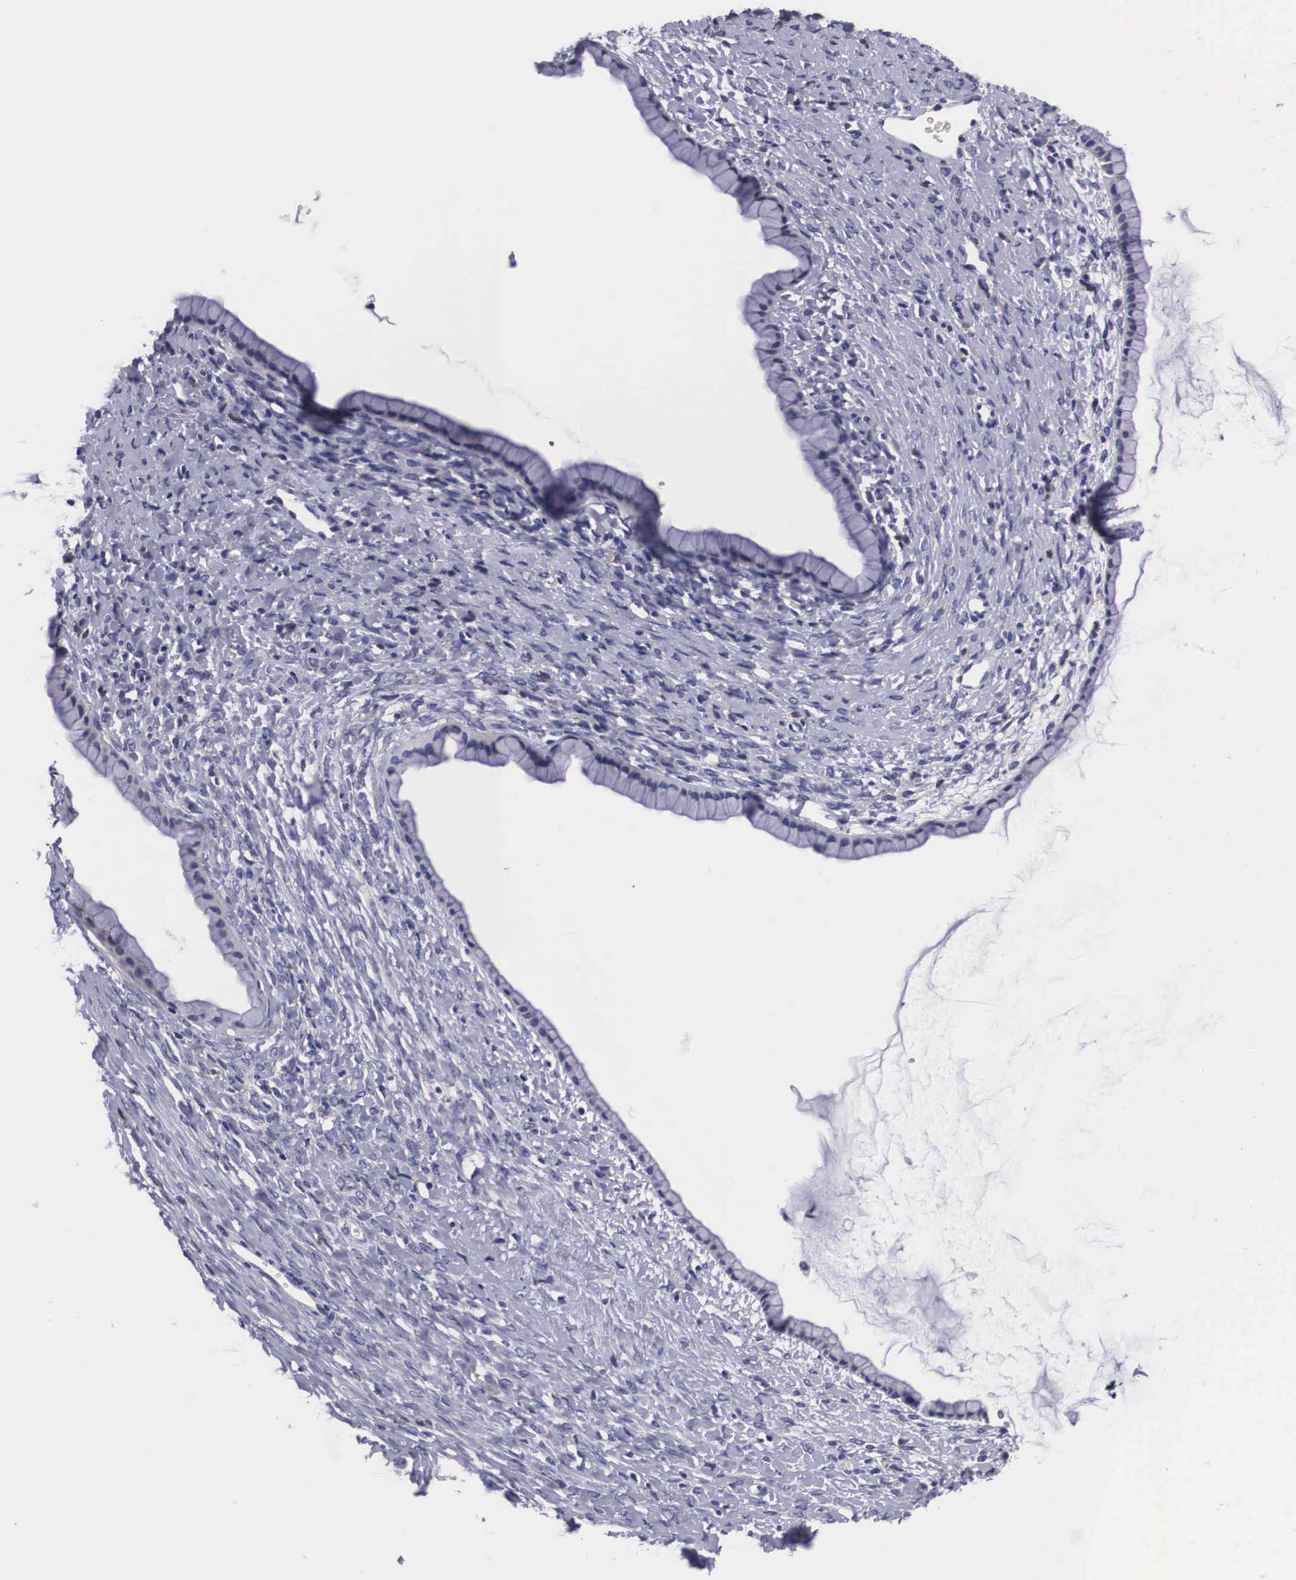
{"staining": {"intensity": "negative", "quantity": "none", "location": "none"}, "tissue": "ovarian cancer", "cell_type": "Tumor cells", "image_type": "cancer", "snomed": [{"axis": "morphology", "description": "Cystadenocarcinoma, mucinous, NOS"}, {"axis": "topography", "description": "Ovary"}], "caption": "This is an immunohistochemistry (IHC) image of human ovarian mucinous cystadenocarcinoma. There is no staining in tumor cells.", "gene": "CRELD2", "patient": {"sex": "female", "age": 25}}